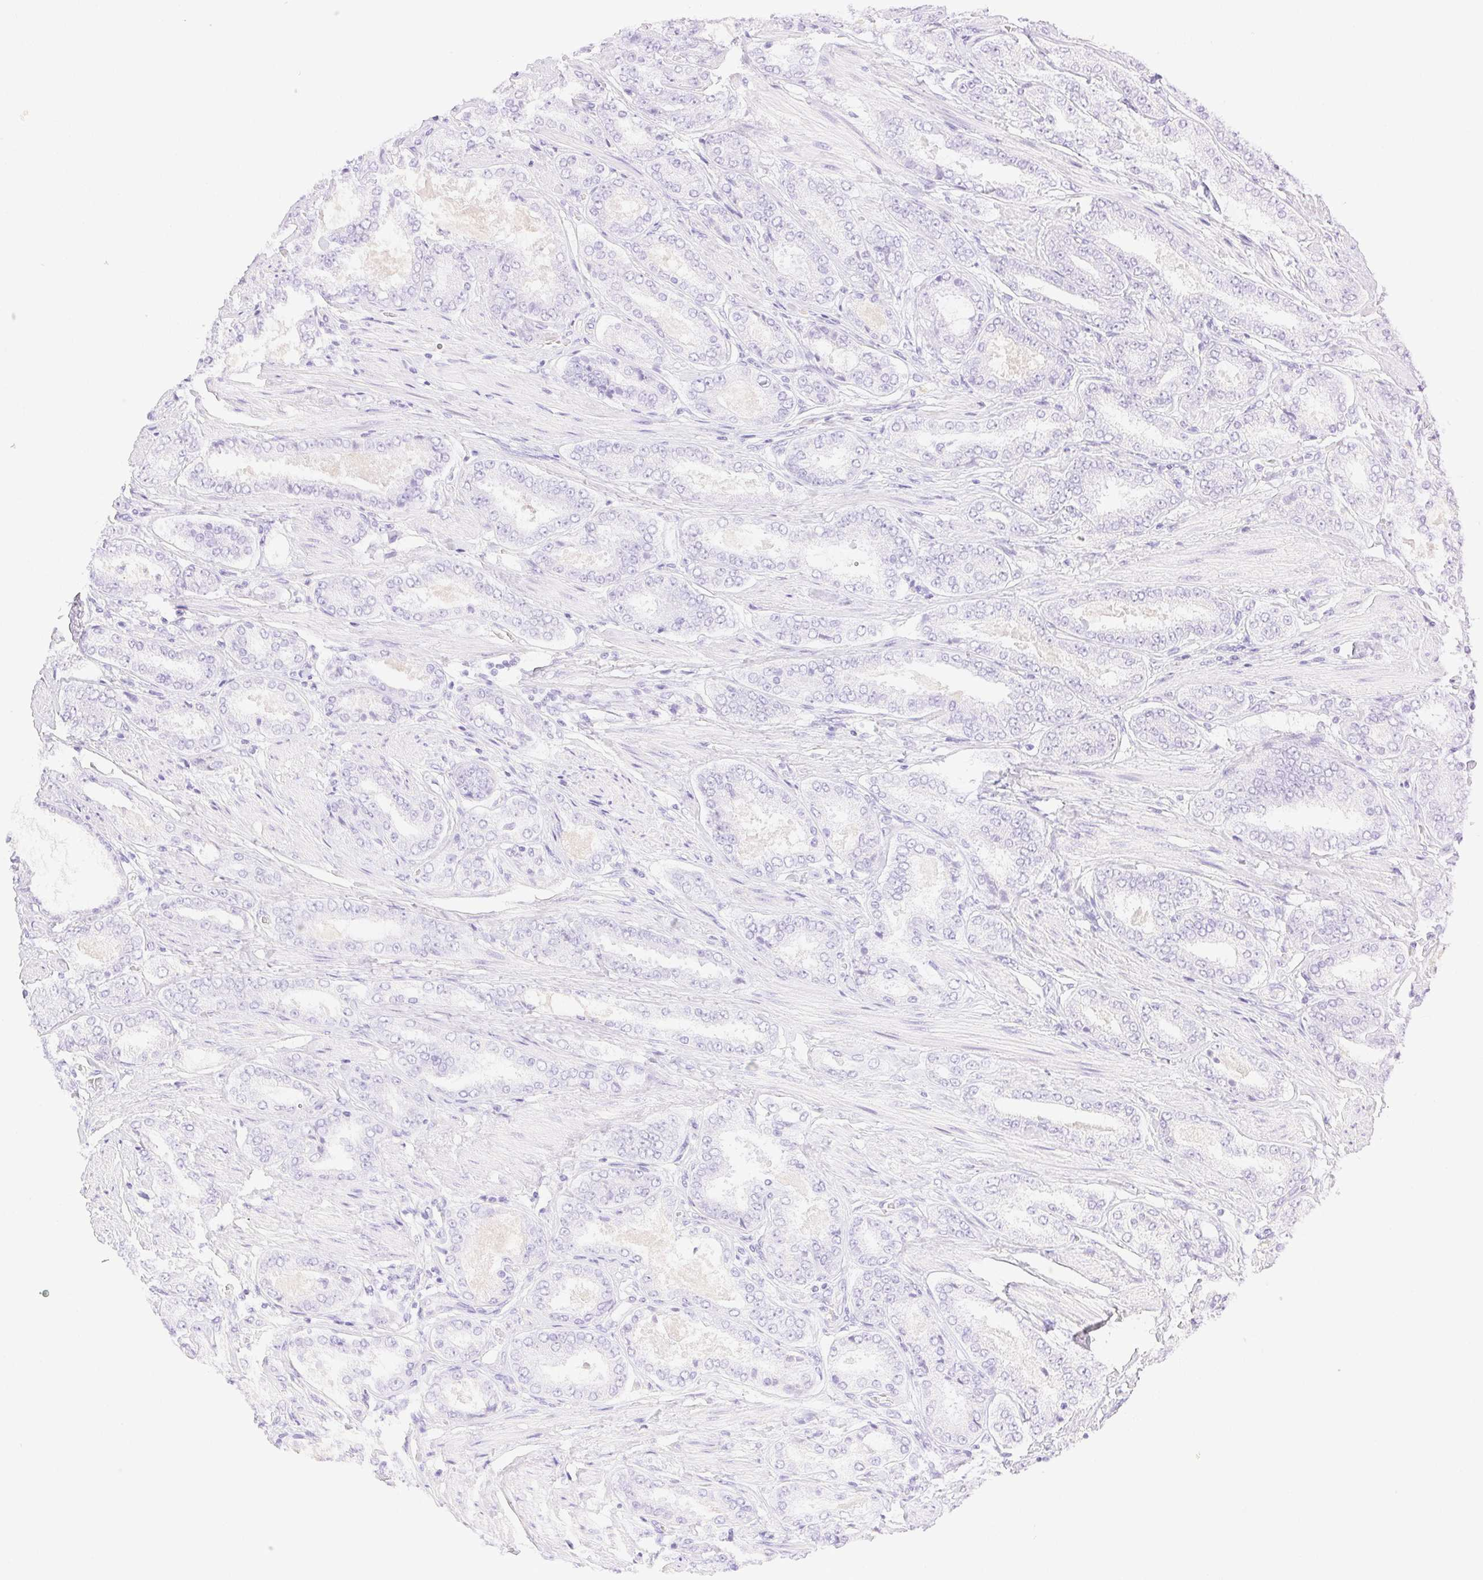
{"staining": {"intensity": "negative", "quantity": "none", "location": "none"}, "tissue": "prostate cancer", "cell_type": "Tumor cells", "image_type": "cancer", "snomed": [{"axis": "morphology", "description": "Adenocarcinoma, High grade"}, {"axis": "topography", "description": "Prostate"}], "caption": "High magnification brightfield microscopy of prostate cancer (high-grade adenocarcinoma) stained with DAB (brown) and counterstained with hematoxylin (blue): tumor cells show no significant expression.", "gene": "SPACA4", "patient": {"sex": "male", "age": 63}}